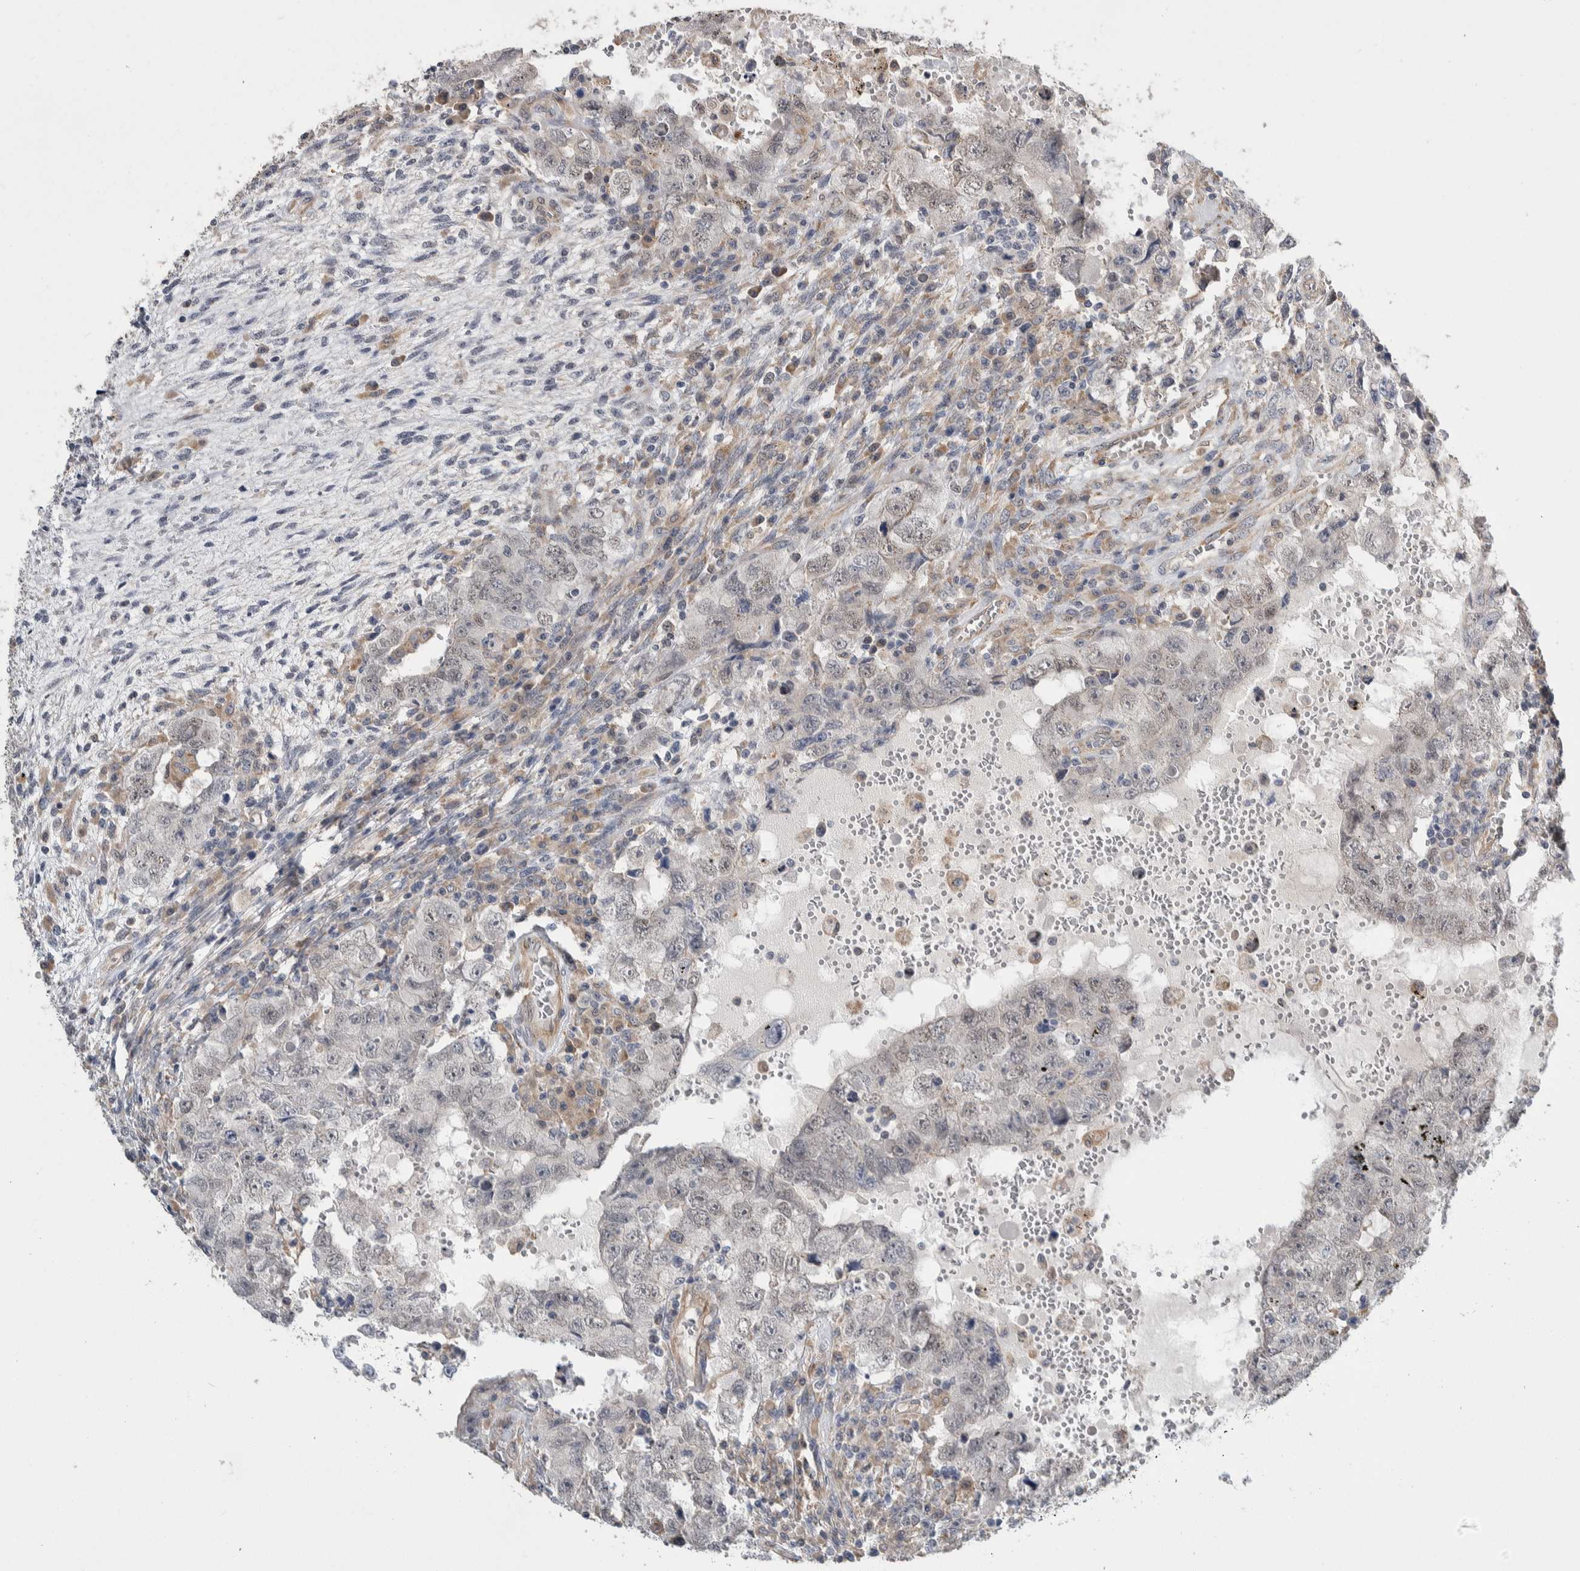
{"staining": {"intensity": "negative", "quantity": "none", "location": "none"}, "tissue": "testis cancer", "cell_type": "Tumor cells", "image_type": "cancer", "snomed": [{"axis": "morphology", "description": "Carcinoma, Embryonal, NOS"}, {"axis": "topography", "description": "Testis"}], "caption": "Tumor cells are negative for protein expression in human testis embryonal carcinoma. (DAB immunohistochemistry visualized using brightfield microscopy, high magnification).", "gene": "PRDM4", "patient": {"sex": "male", "age": 26}}